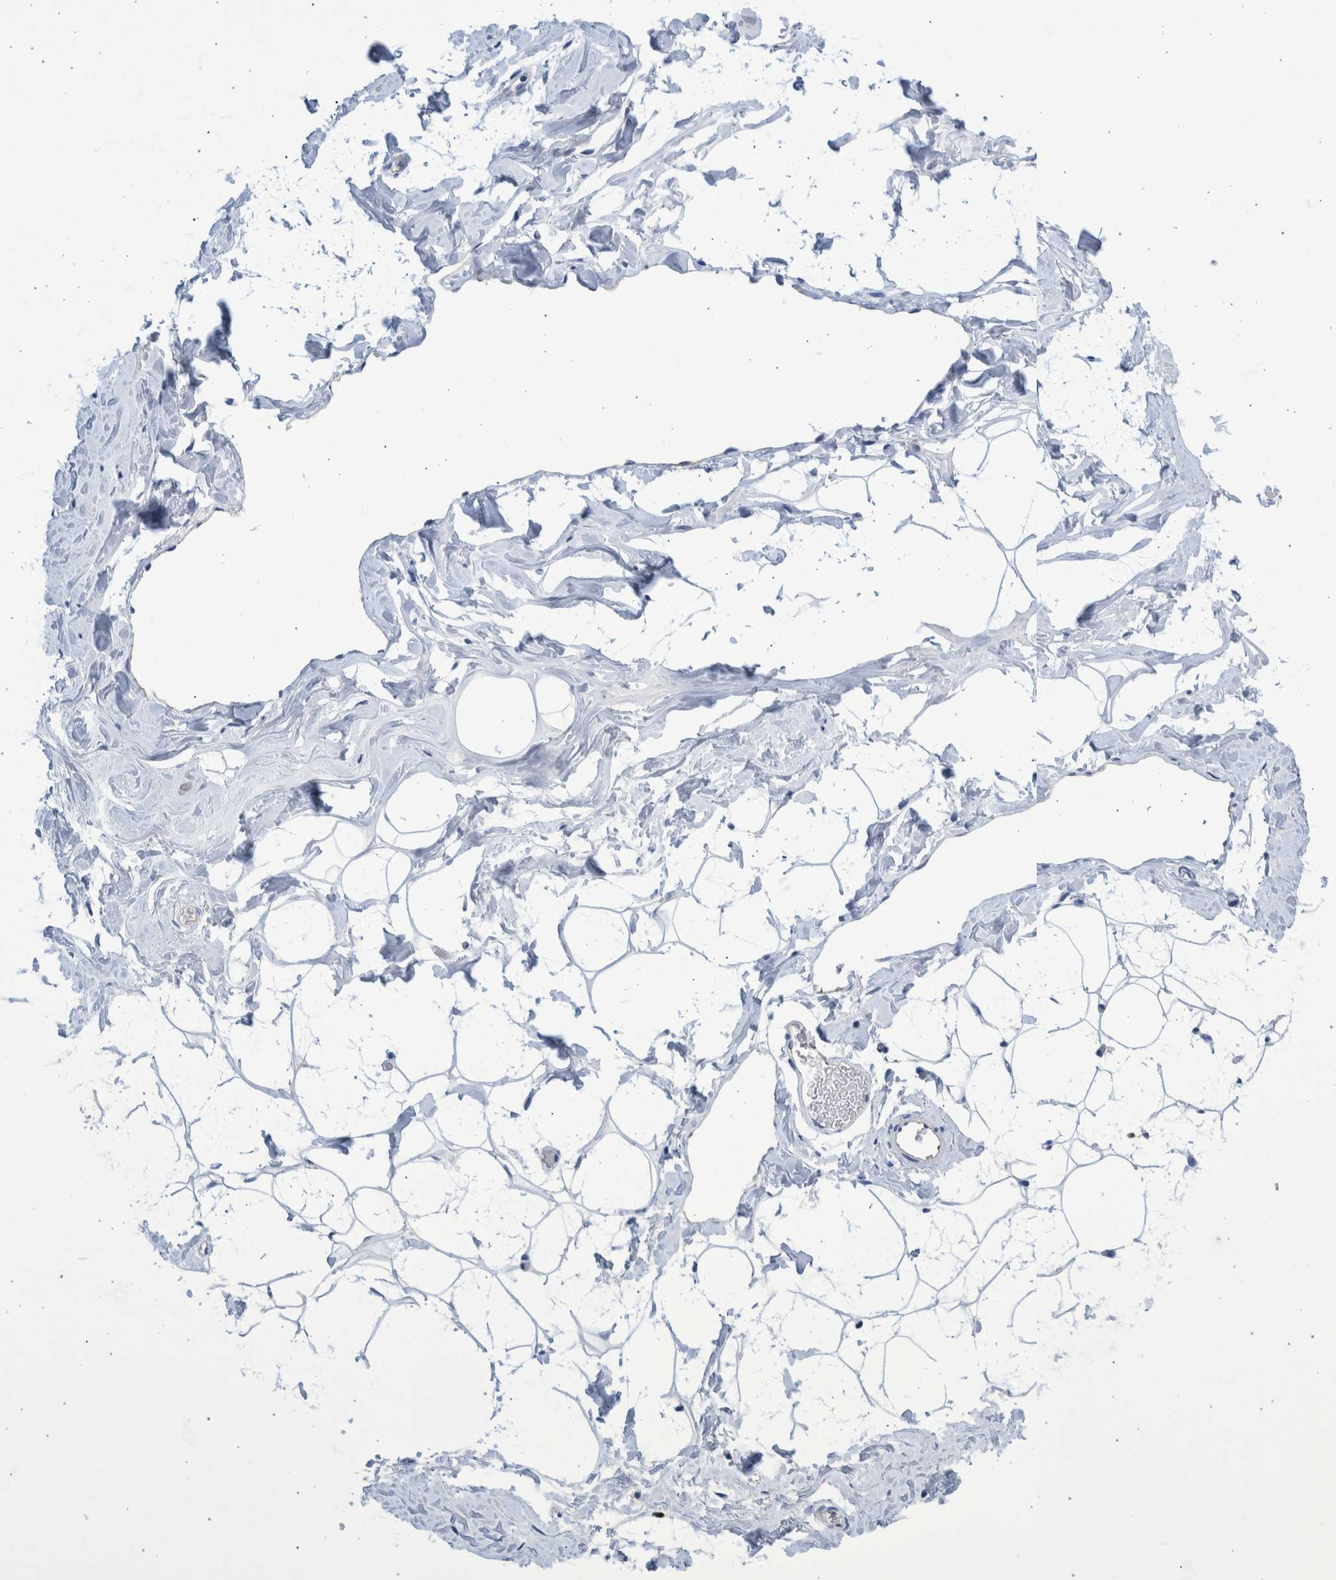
{"staining": {"intensity": "negative", "quantity": "none", "location": "none"}, "tissue": "adipose tissue", "cell_type": "Adipocytes", "image_type": "normal", "snomed": [{"axis": "morphology", "description": "Normal tissue, NOS"}, {"axis": "morphology", "description": "Fibrosis, NOS"}, {"axis": "topography", "description": "Breast"}, {"axis": "topography", "description": "Adipose tissue"}], "caption": "Adipocytes show no significant positivity in unremarkable adipose tissue. (DAB (3,3'-diaminobenzidine) immunohistochemistry with hematoxylin counter stain).", "gene": "SLC34A3", "patient": {"sex": "female", "age": 39}}